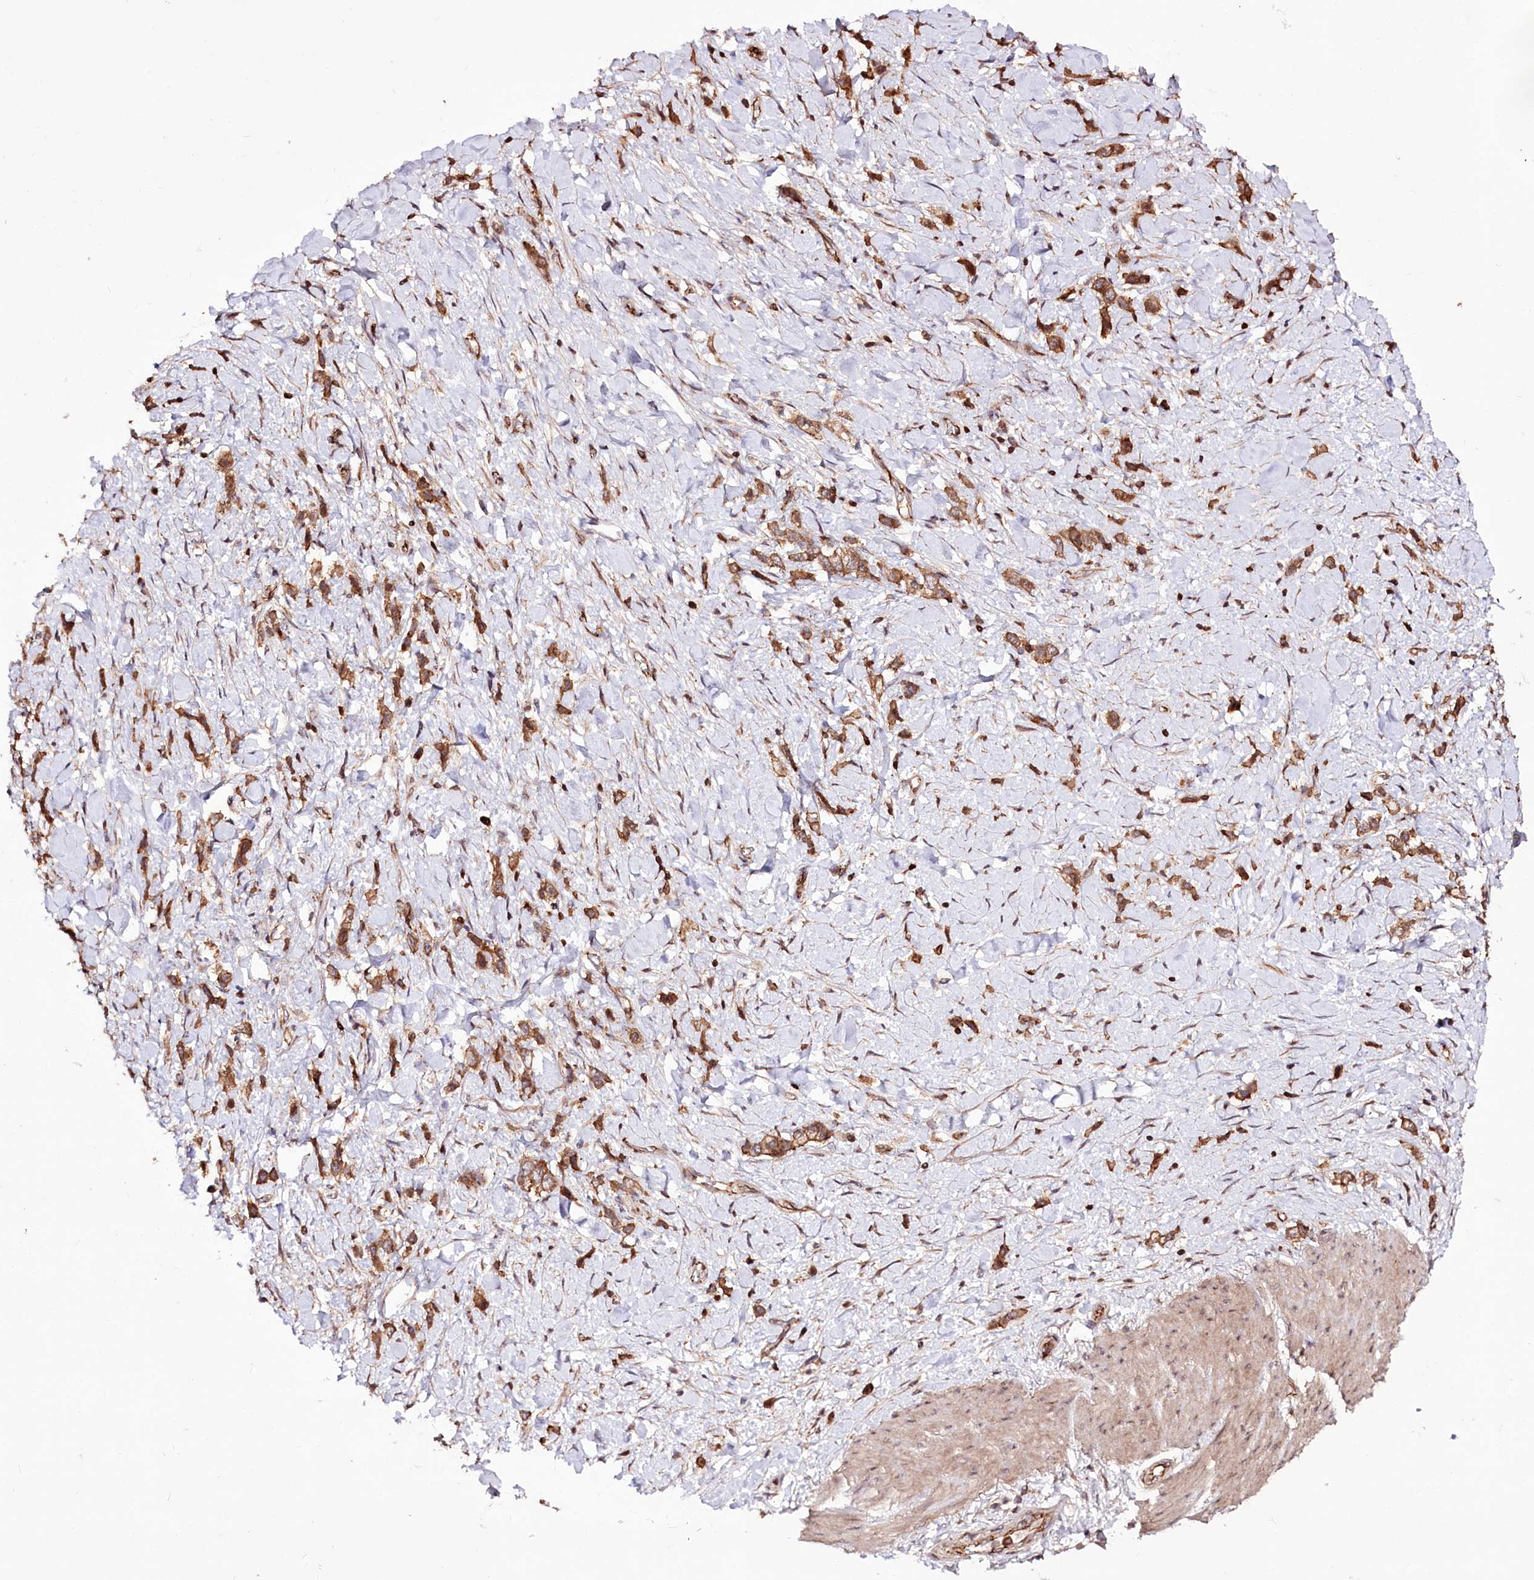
{"staining": {"intensity": "strong", "quantity": ">75%", "location": "cytoplasmic/membranous"}, "tissue": "stomach cancer", "cell_type": "Tumor cells", "image_type": "cancer", "snomed": [{"axis": "morphology", "description": "Normal tissue, NOS"}, {"axis": "morphology", "description": "Adenocarcinoma, NOS"}, {"axis": "topography", "description": "Stomach, upper"}, {"axis": "topography", "description": "Stomach"}], "caption": "Immunohistochemistry histopathology image of stomach cancer stained for a protein (brown), which exhibits high levels of strong cytoplasmic/membranous staining in approximately >75% of tumor cells.", "gene": "DHX29", "patient": {"sex": "female", "age": 65}}